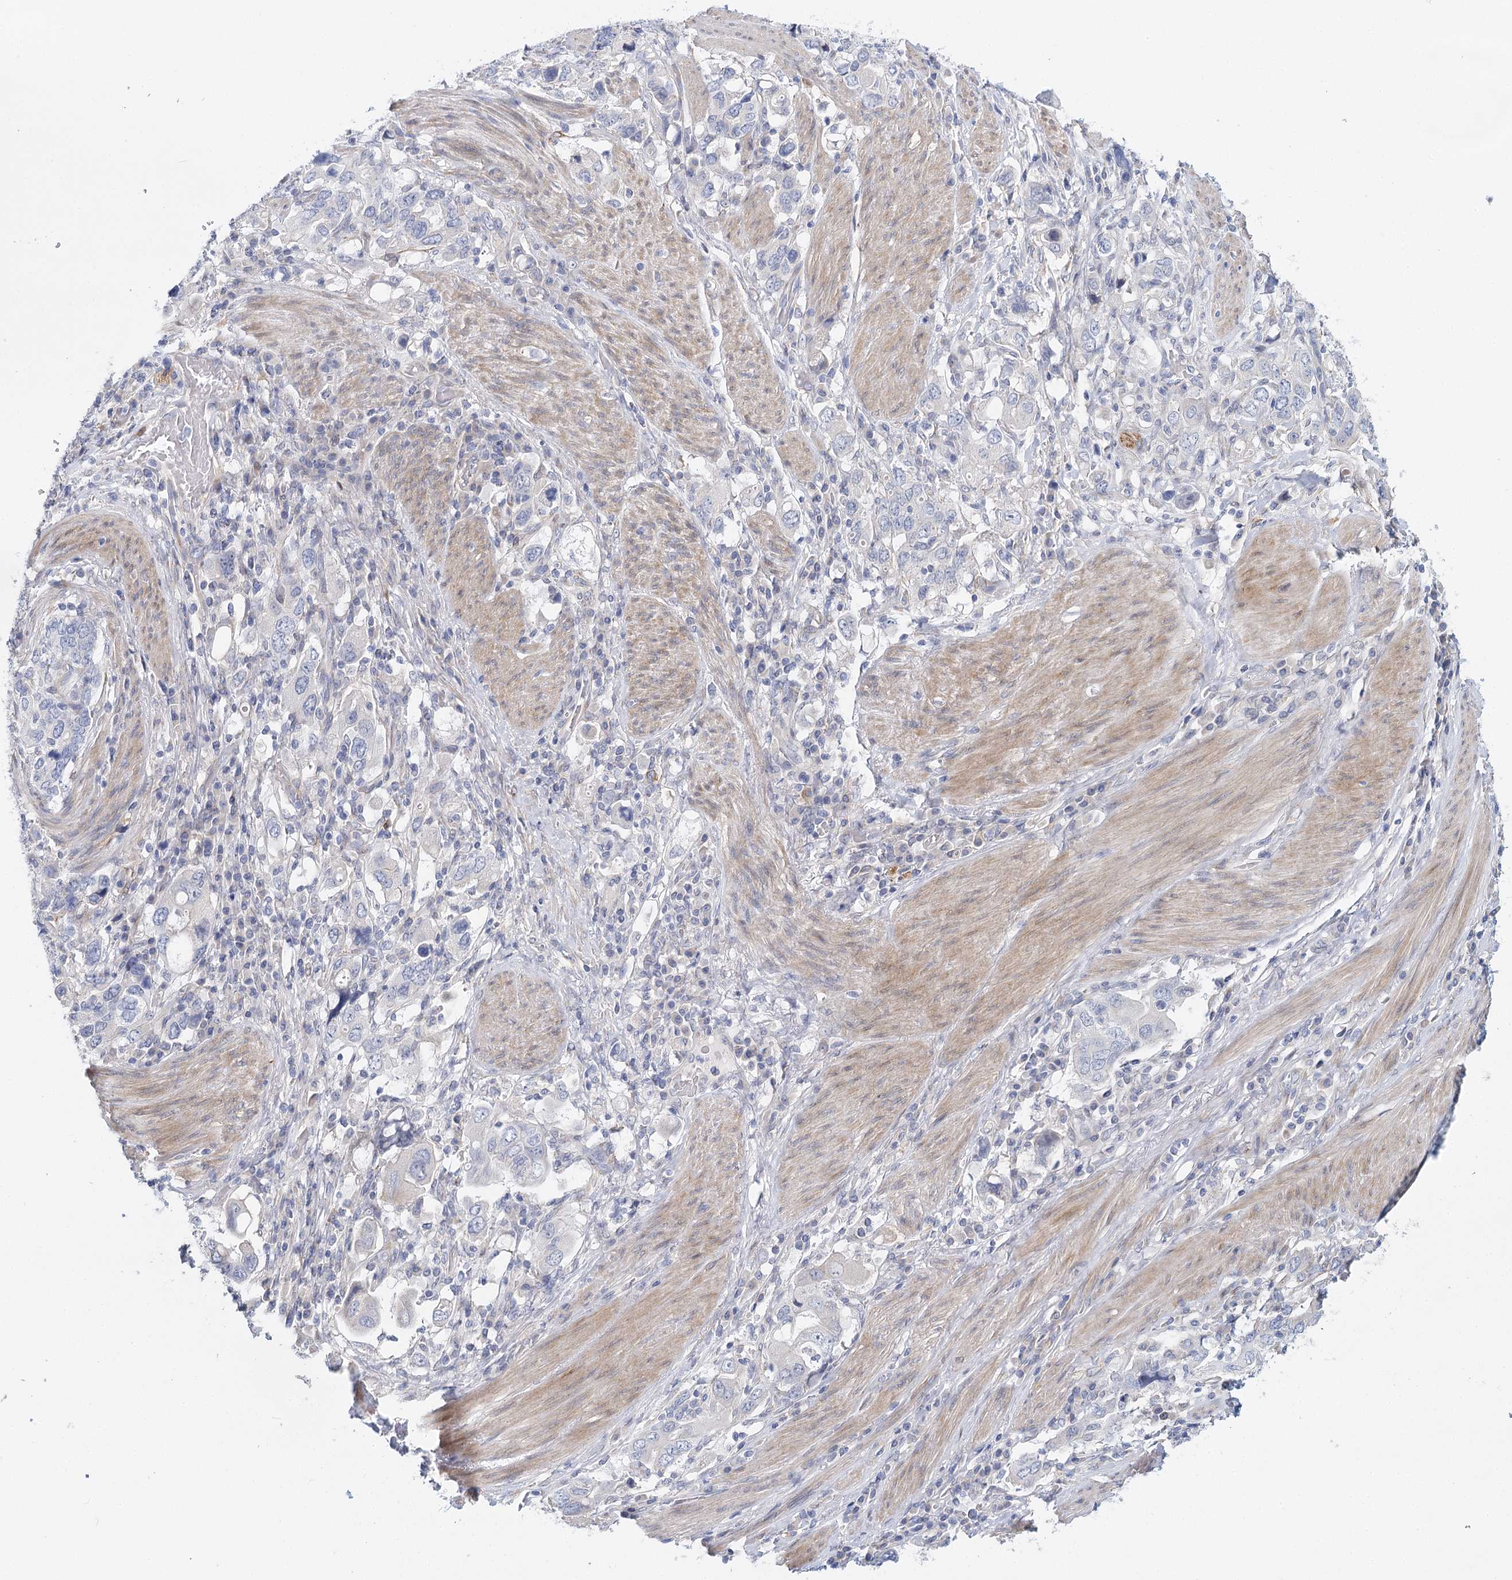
{"staining": {"intensity": "negative", "quantity": "none", "location": "none"}, "tissue": "stomach cancer", "cell_type": "Tumor cells", "image_type": "cancer", "snomed": [{"axis": "morphology", "description": "Adenocarcinoma, NOS"}, {"axis": "topography", "description": "Stomach, upper"}], "caption": "A high-resolution histopathology image shows immunohistochemistry staining of stomach adenocarcinoma, which demonstrates no significant positivity in tumor cells.", "gene": "TEX12", "patient": {"sex": "male", "age": 62}}